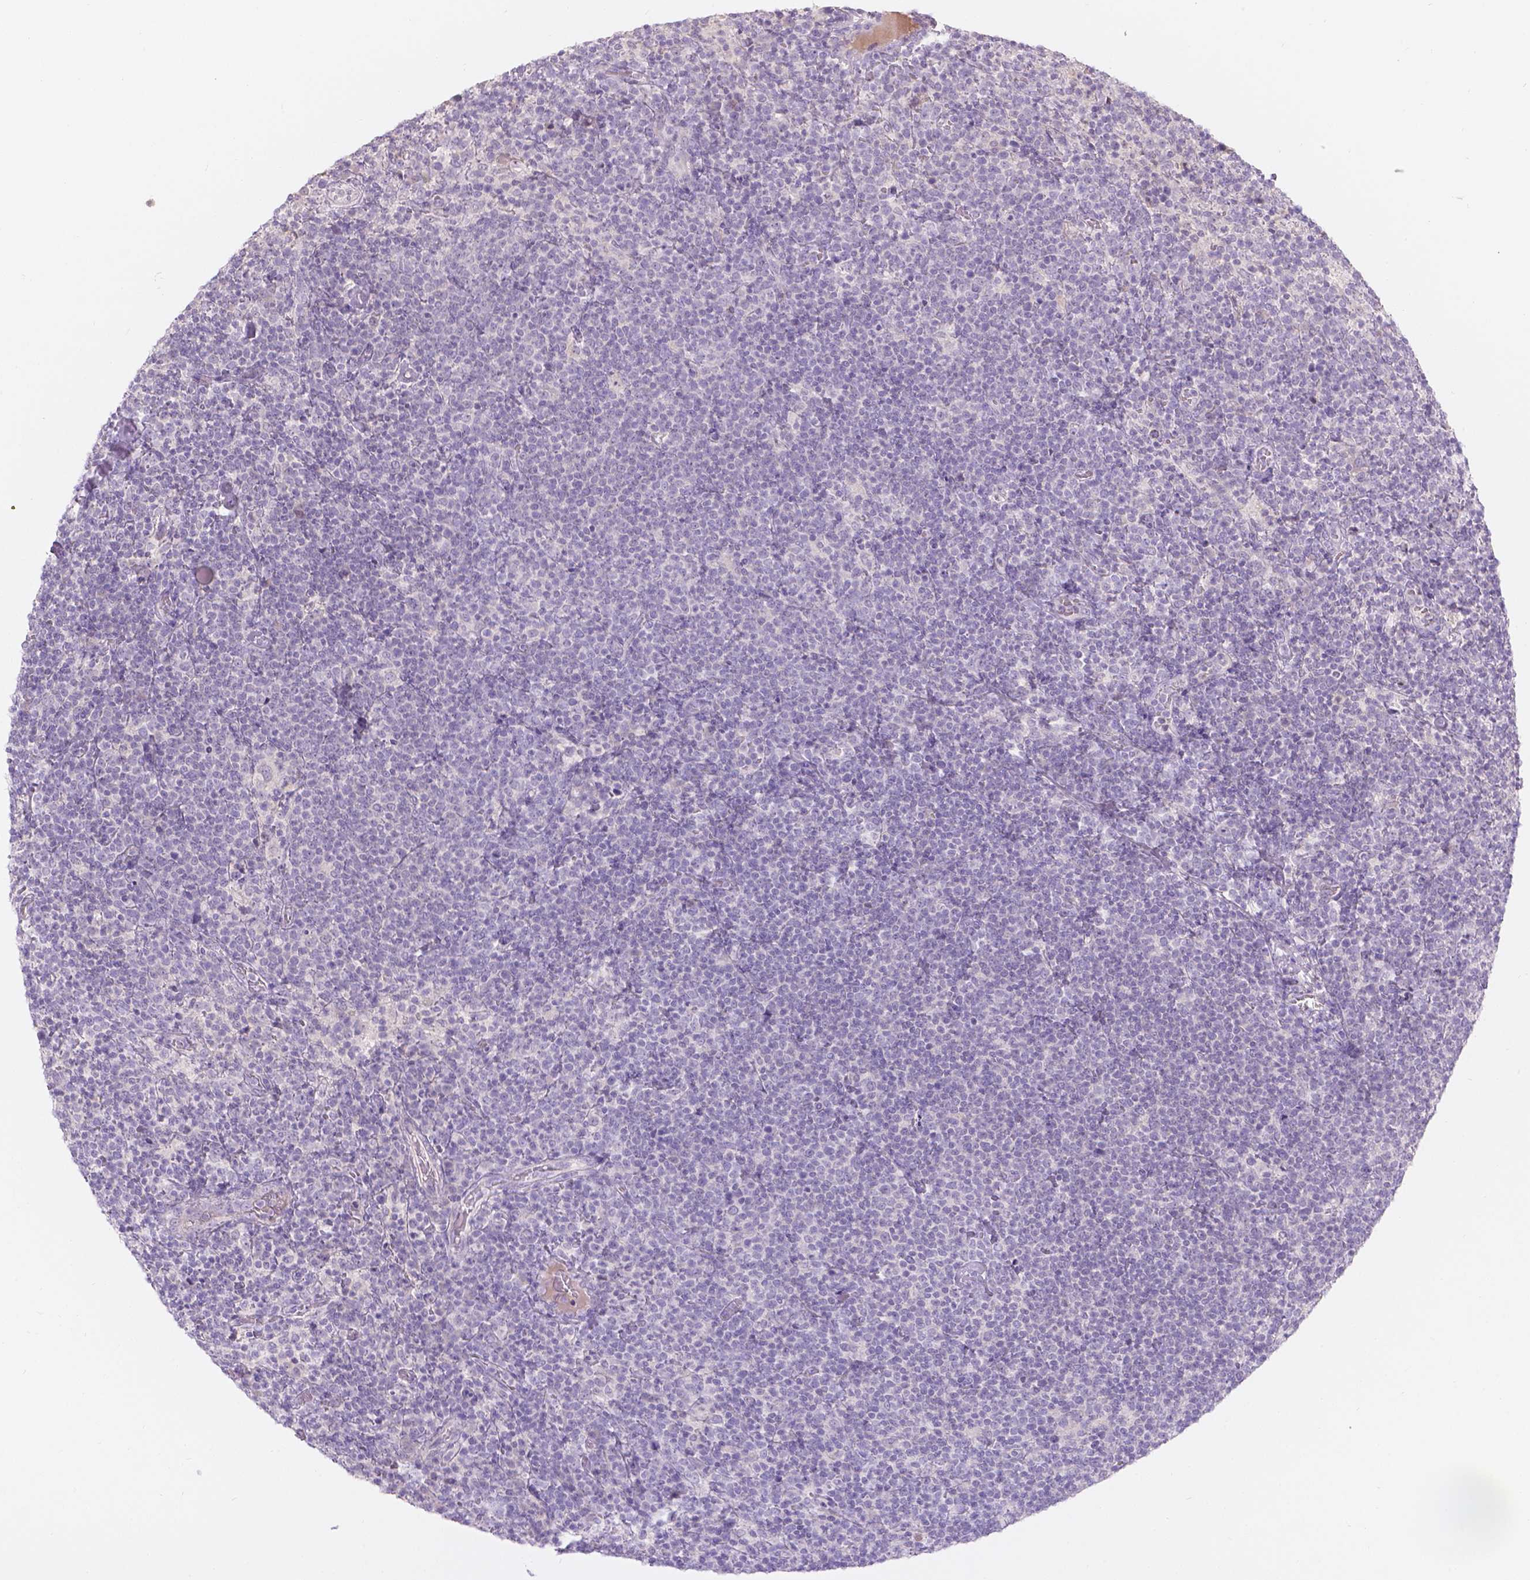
{"staining": {"intensity": "negative", "quantity": "none", "location": "none"}, "tissue": "lymphoma", "cell_type": "Tumor cells", "image_type": "cancer", "snomed": [{"axis": "morphology", "description": "Malignant lymphoma, non-Hodgkin's type, High grade"}, {"axis": "topography", "description": "Lymph node"}], "caption": "Protein analysis of lymphoma demonstrates no significant expression in tumor cells. (DAB immunohistochemistry visualized using brightfield microscopy, high magnification).", "gene": "DCAF4L1", "patient": {"sex": "male", "age": 61}}